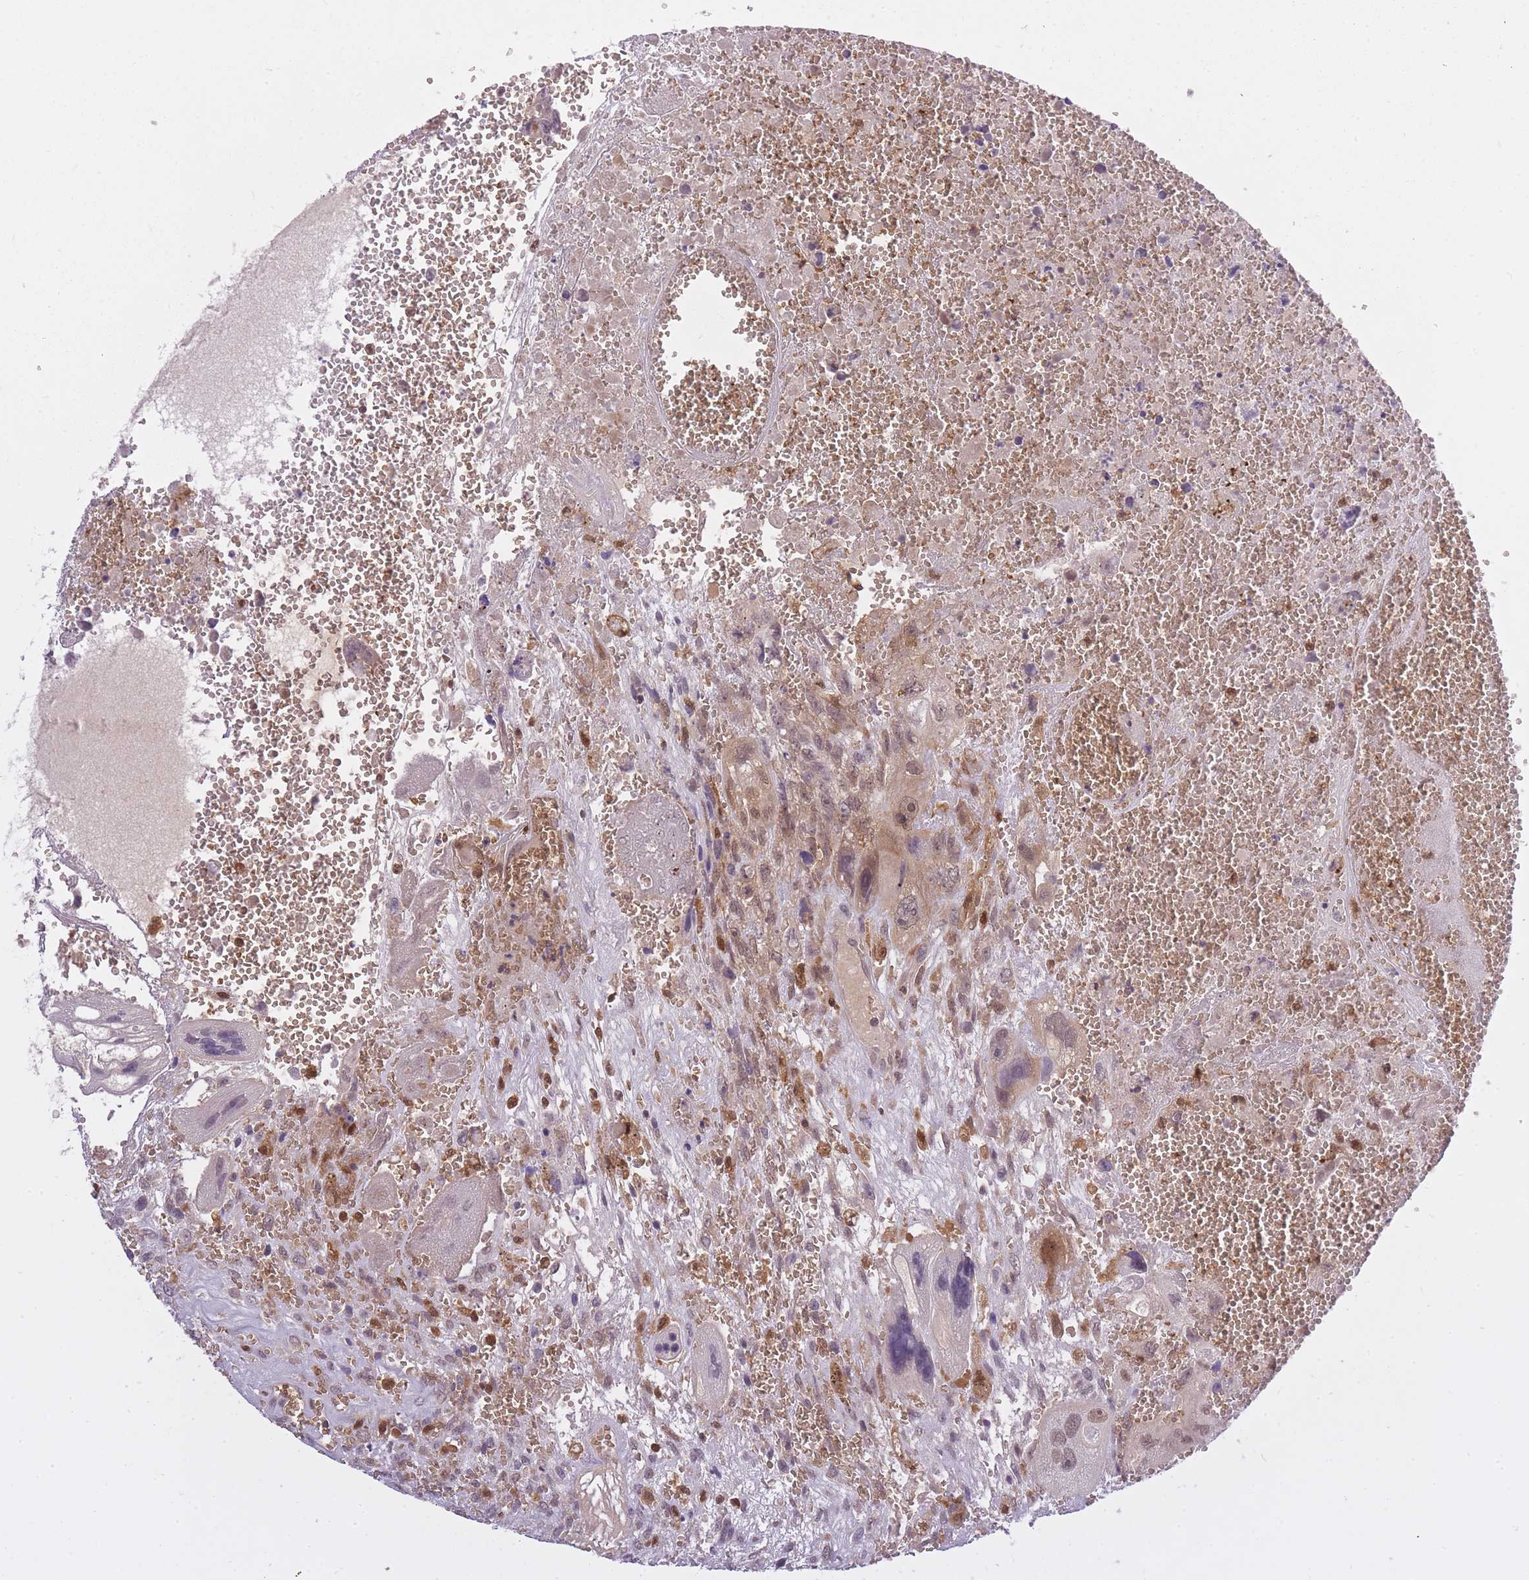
{"staining": {"intensity": "weak", "quantity": "25%-75%", "location": "cytoplasmic/membranous,nuclear"}, "tissue": "testis cancer", "cell_type": "Tumor cells", "image_type": "cancer", "snomed": [{"axis": "morphology", "description": "Carcinoma, Embryonal, NOS"}, {"axis": "topography", "description": "Testis"}], "caption": "This is an image of IHC staining of embryonal carcinoma (testis), which shows weak expression in the cytoplasmic/membranous and nuclear of tumor cells.", "gene": "CXorf38", "patient": {"sex": "male", "age": 28}}